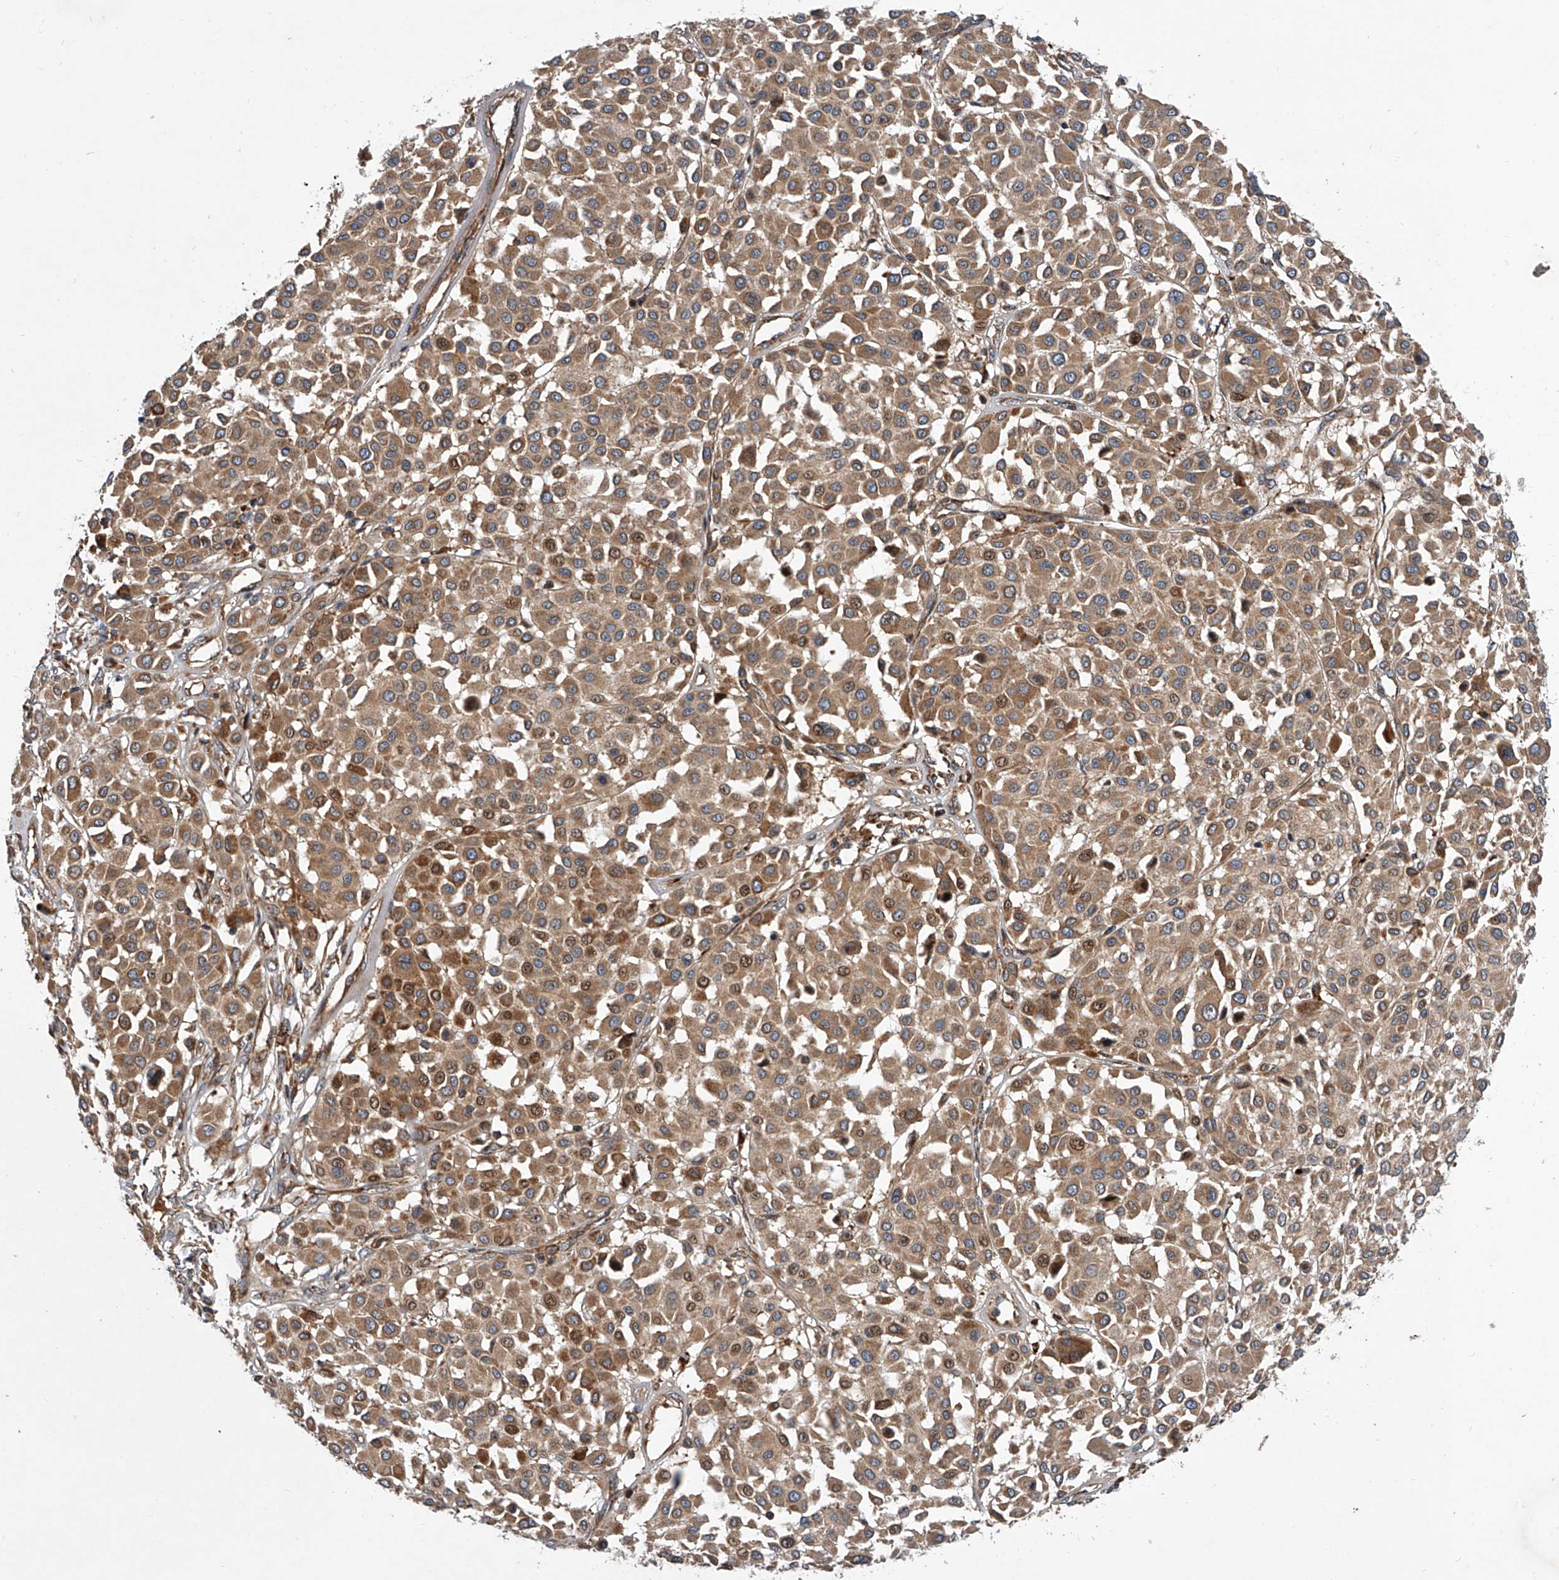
{"staining": {"intensity": "moderate", "quantity": ">75%", "location": "cytoplasmic/membranous,nuclear"}, "tissue": "melanoma", "cell_type": "Tumor cells", "image_type": "cancer", "snomed": [{"axis": "morphology", "description": "Malignant melanoma, Metastatic site"}, {"axis": "topography", "description": "Soft tissue"}], "caption": "Protein expression analysis of melanoma reveals moderate cytoplasmic/membranous and nuclear positivity in about >75% of tumor cells. The staining is performed using DAB brown chromogen to label protein expression. The nuclei are counter-stained blue using hematoxylin.", "gene": "USP47", "patient": {"sex": "male", "age": 41}}